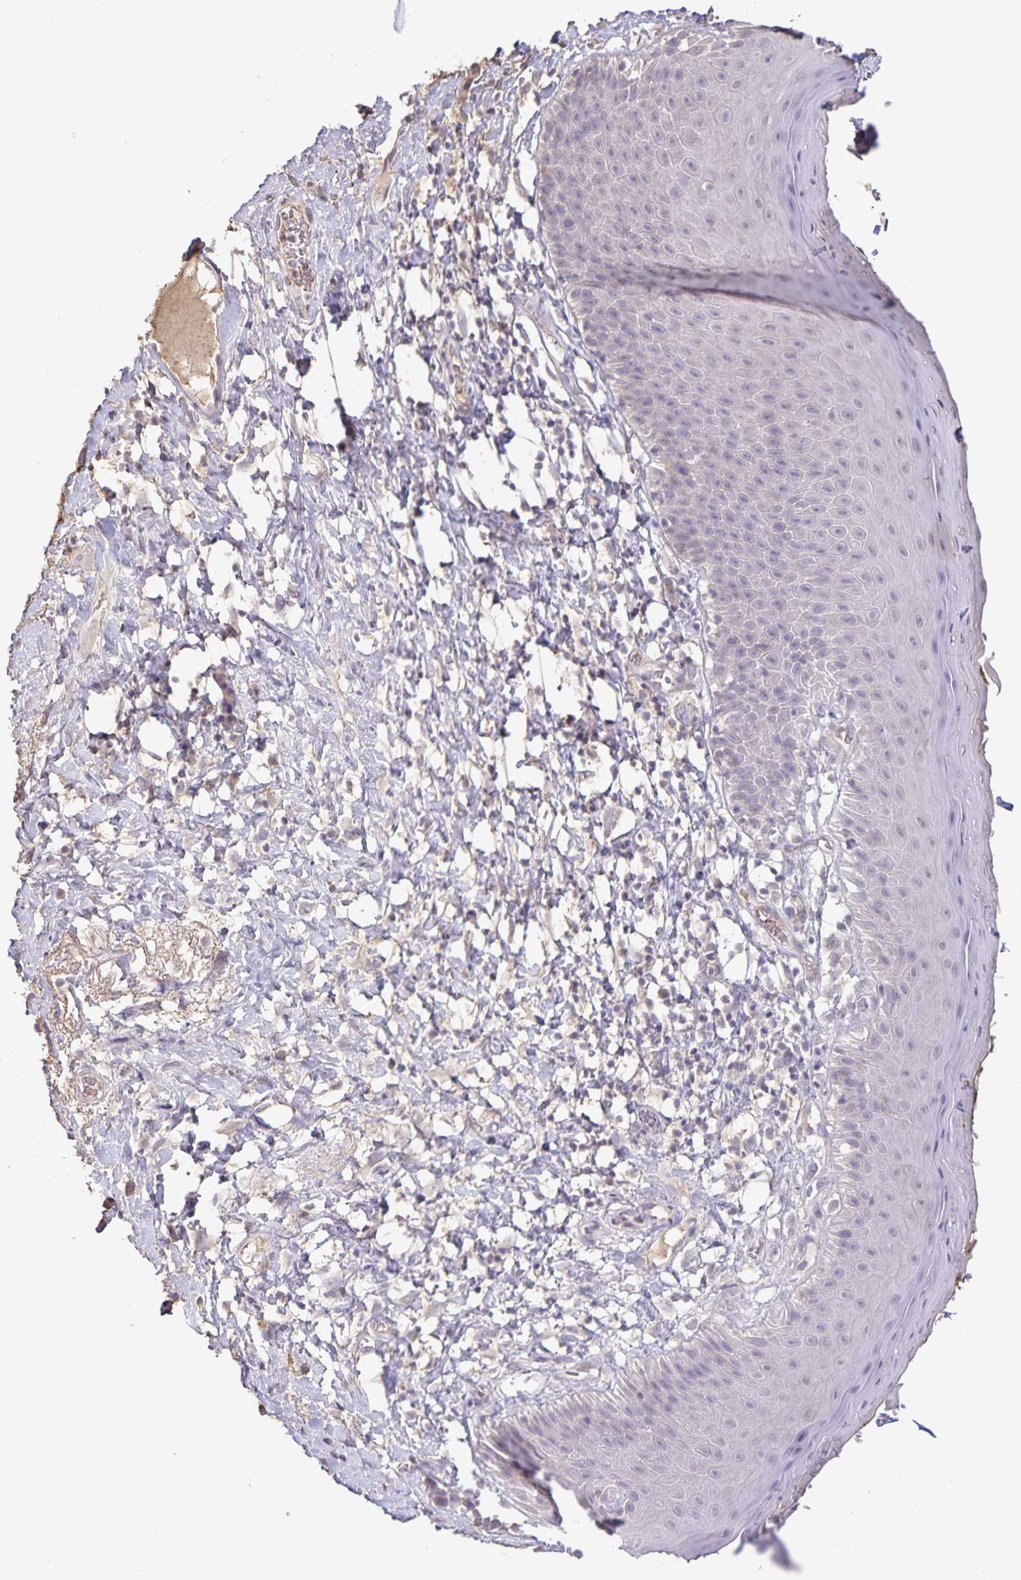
{"staining": {"intensity": "negative", "quantity": "none", "location": "none"}, "tissue": "skin", "cell_type": "Epidermal cells", "image_type": "normal", "snomed": [{"axis": "morphology", "description": "Normal tissue, NOS"}, {"axis": "topography", "description": "Anal"}], "caption": "IHC micrograph of benign human skin stained for a protein (brown), which exhibits no positivity in epidermal cells.", "gene": "INSL5", "patient": {"sex": "male", "age": 78}}